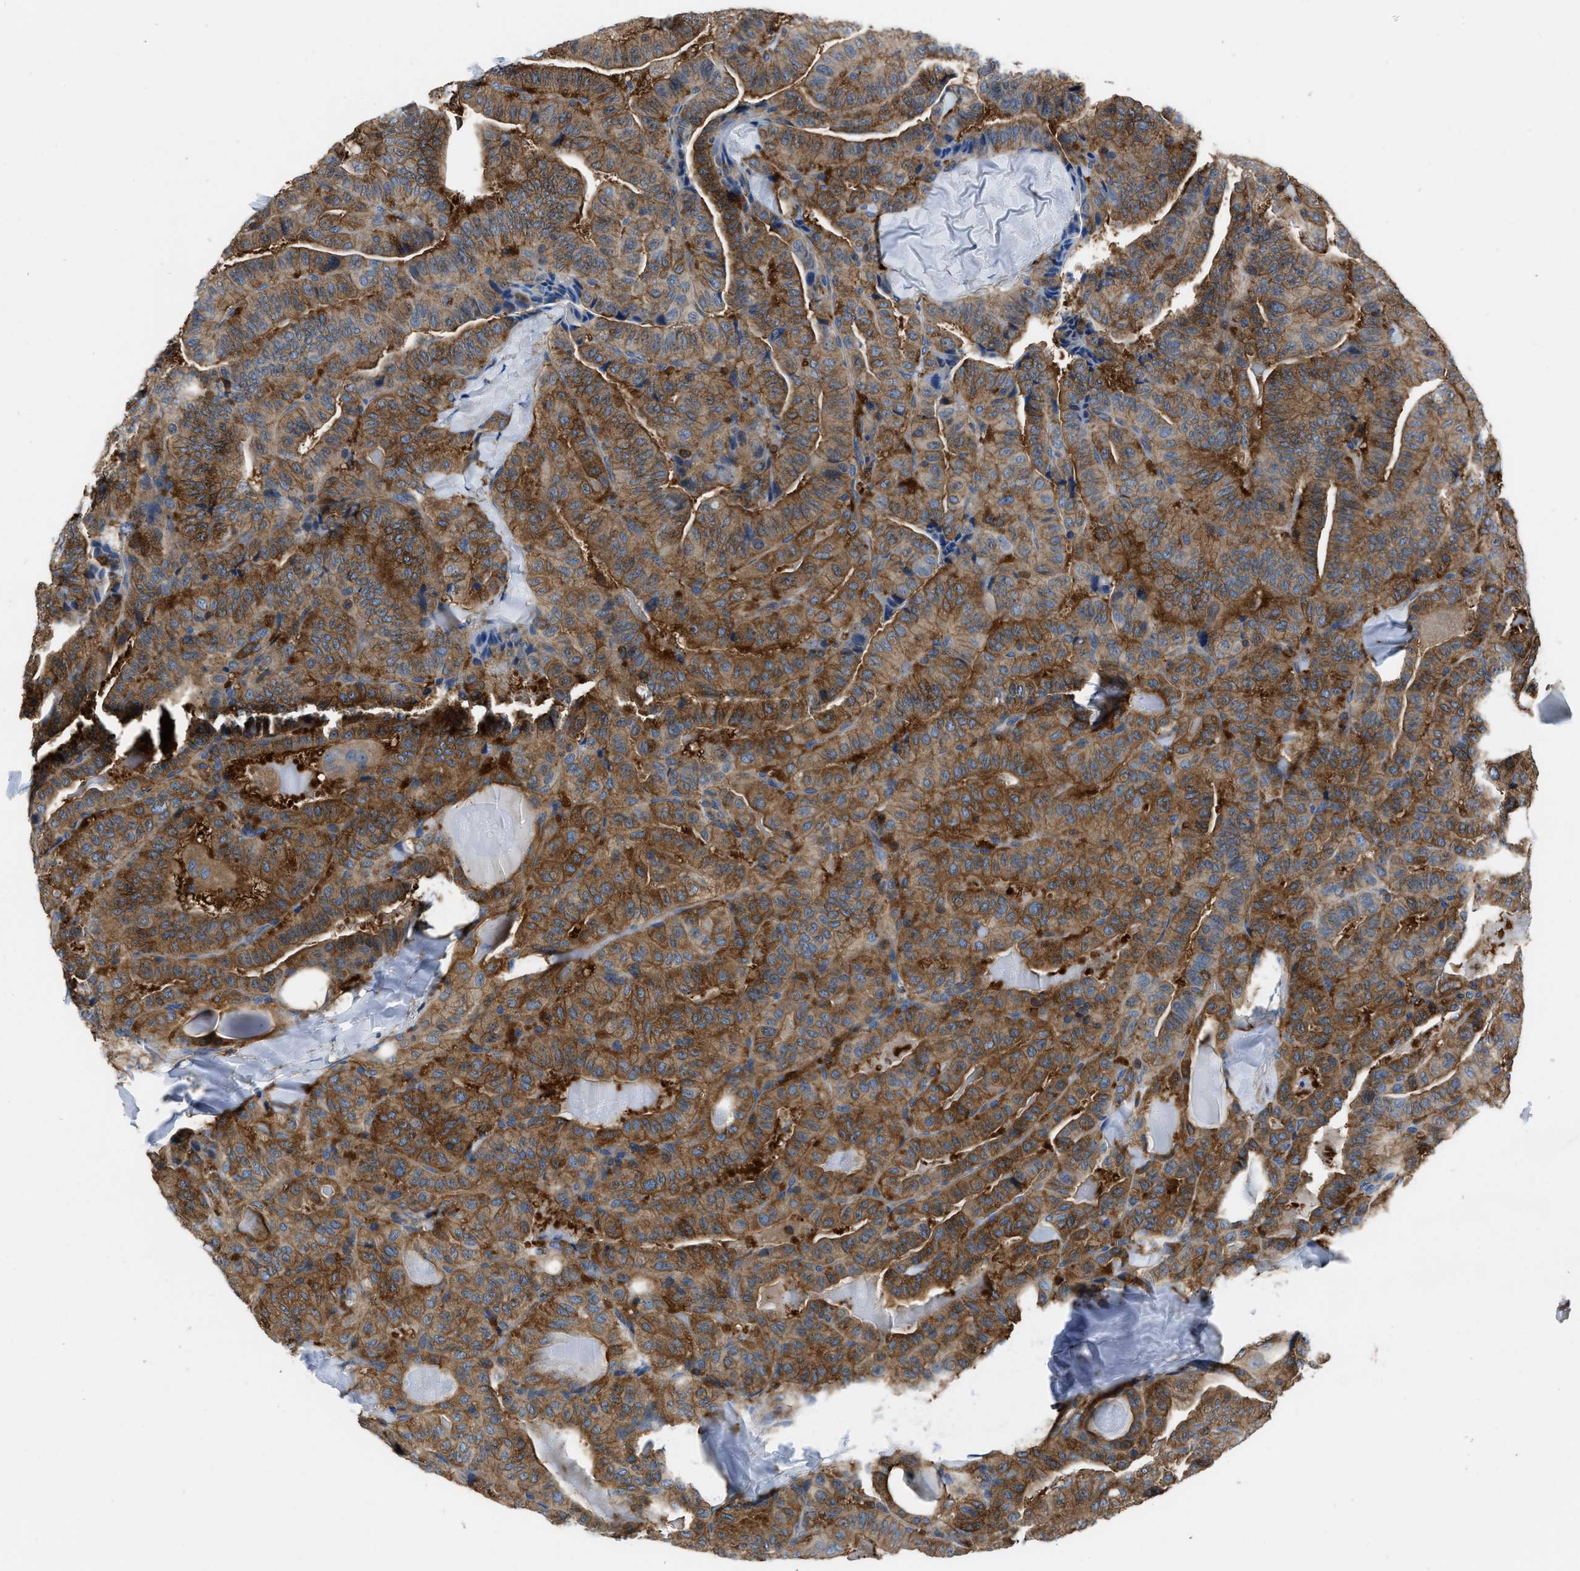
{"staining": {"intensity": "moderate", "quantity": ">75%", "location": "cytoplasmic/membranous"}, "tissue": "thyroid cancer", "cell_type": "Tumor cells", "image_type": "cancer", "snomed": [{"axis": "morphology", "description": "Papillary adenocarcinoma, NOS"}, {"axis": "topography", "description": "Thyroid gland"}], "caption": "The photomicrograph displays a brown stain indicating the presence of a protein in the cytoplasmic/membranous of tumor cells in thyroid cancer (papillary adenocarcinoma). (DAB (3,3'-diaminobenzidine) IHC with brightfield microscopy, high magnification).", "gene": "YARS1", "patient": {"sex": "male", "age": 77}}